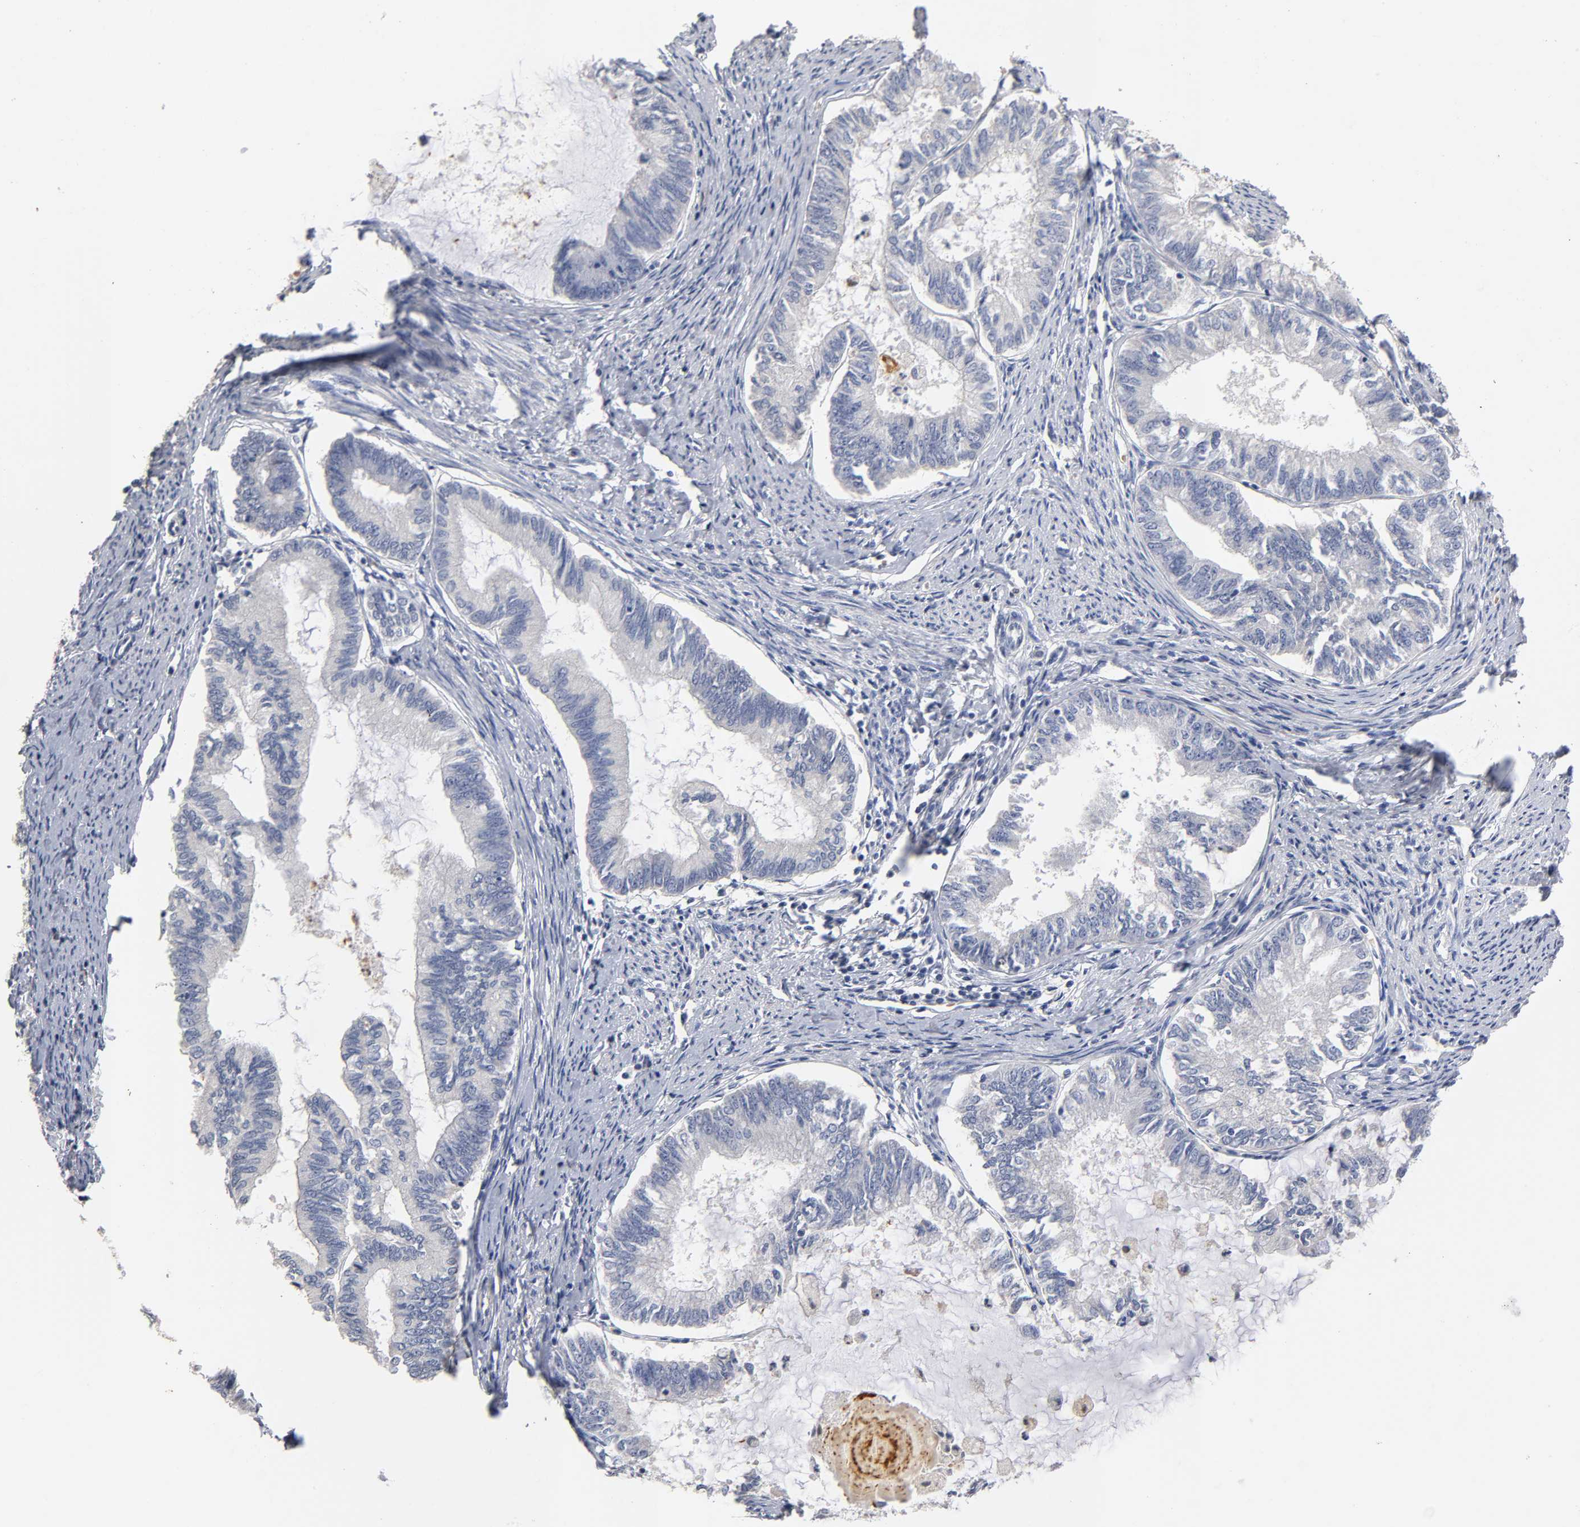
{"staining": {"intensity": "negative", "quantity": "none", "location": "none"}, "tissue": "endometrial cancer", "cell_type": "Tumor cells", "image_type": "cancer", "snomed": [{"axis": "morphology", "description": "Adenocarcinoma, NOS"}, {"axis": "topography", "description": "Endometrium"}], "caption": "This is an IHC histopathology image of adenocarcinoma (endometrial). There is no positivity in tumor cells.", "gene": "OVOL1", "patient": {"sex": "female", "age": 86}}